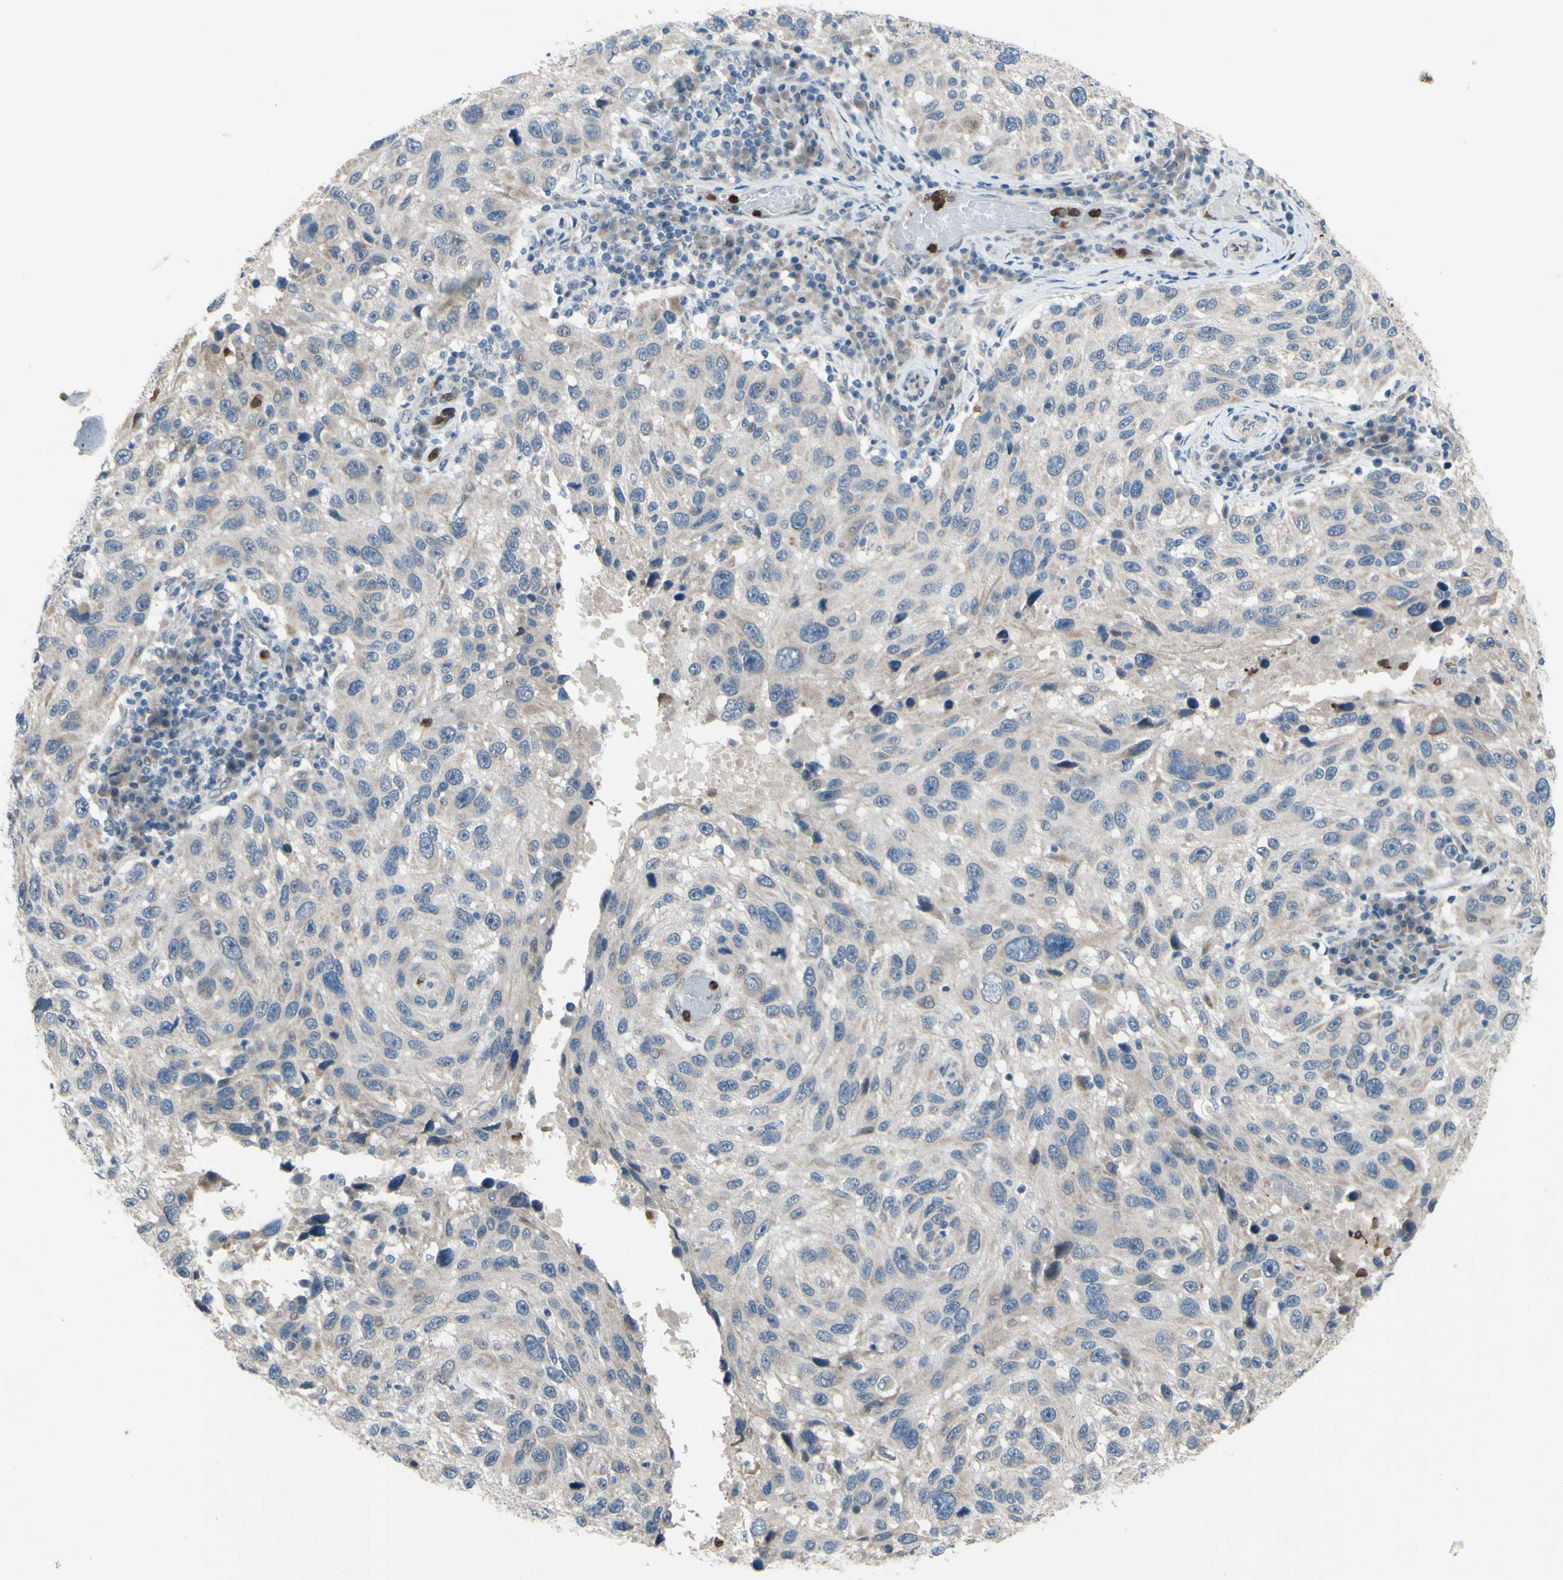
{"staining": {"intensity": "weak", "quantity": ">75%", "location": "cytoplasmic/membranous"}, "tissue": "melanoma", "cell_type": "Tumor cells", "image_type": "cancer", "snomed": [{"axis": "morphology", "description": "Malignant melanoma, NOS"}, {"axis": "topography", "description": "Skin"}], "caption": "Weak cytoplasmic/membranous protein positivity is seen in approximately >75% of tumor cells in melanoma. The protein is stained brown, and the nuclei are stained in blue (DAB IHC with brightfield microscopy, high magnification).", "gene": "GRAMD2B", "patient": {"sex": "male", "age": 53}}